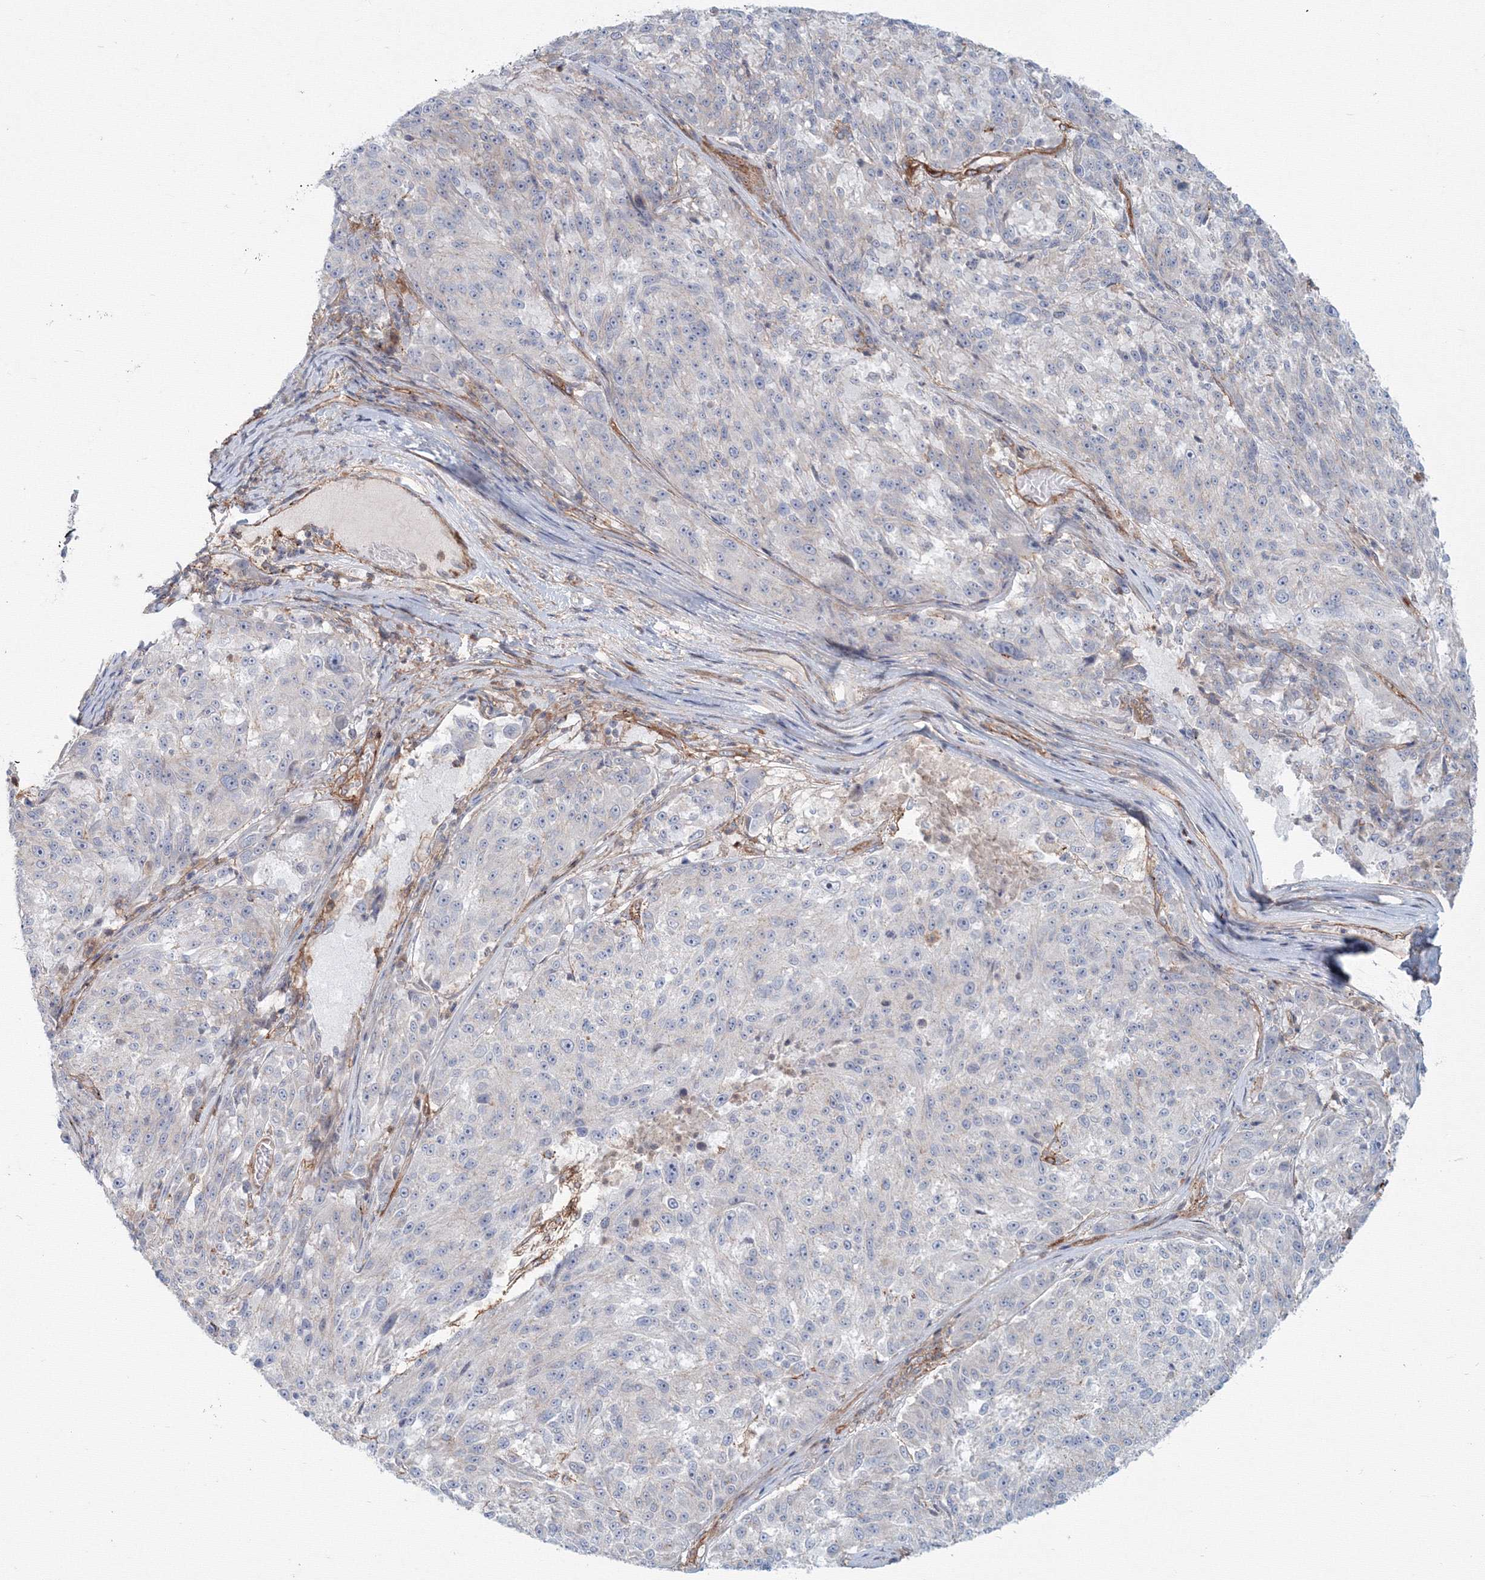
{"staining": {"intensity": "negative", "quantity": "none", "location": "none"}, "tissue": "melanoma", "cell_type": "Tumor cells", "image_type": "cancer", "snomed": [{"axis": "morphology", "description": "Malignant melanoma, NOS"}, {"axis": "topography", "description": "Skin"}], "caption": "Melanoma stained for a protein using immunohistochemistry (IHC) exhibits no staining tumor cells.", "gene": "SH3PXD2A", "patient": {"sex": "male", "age": 53}}